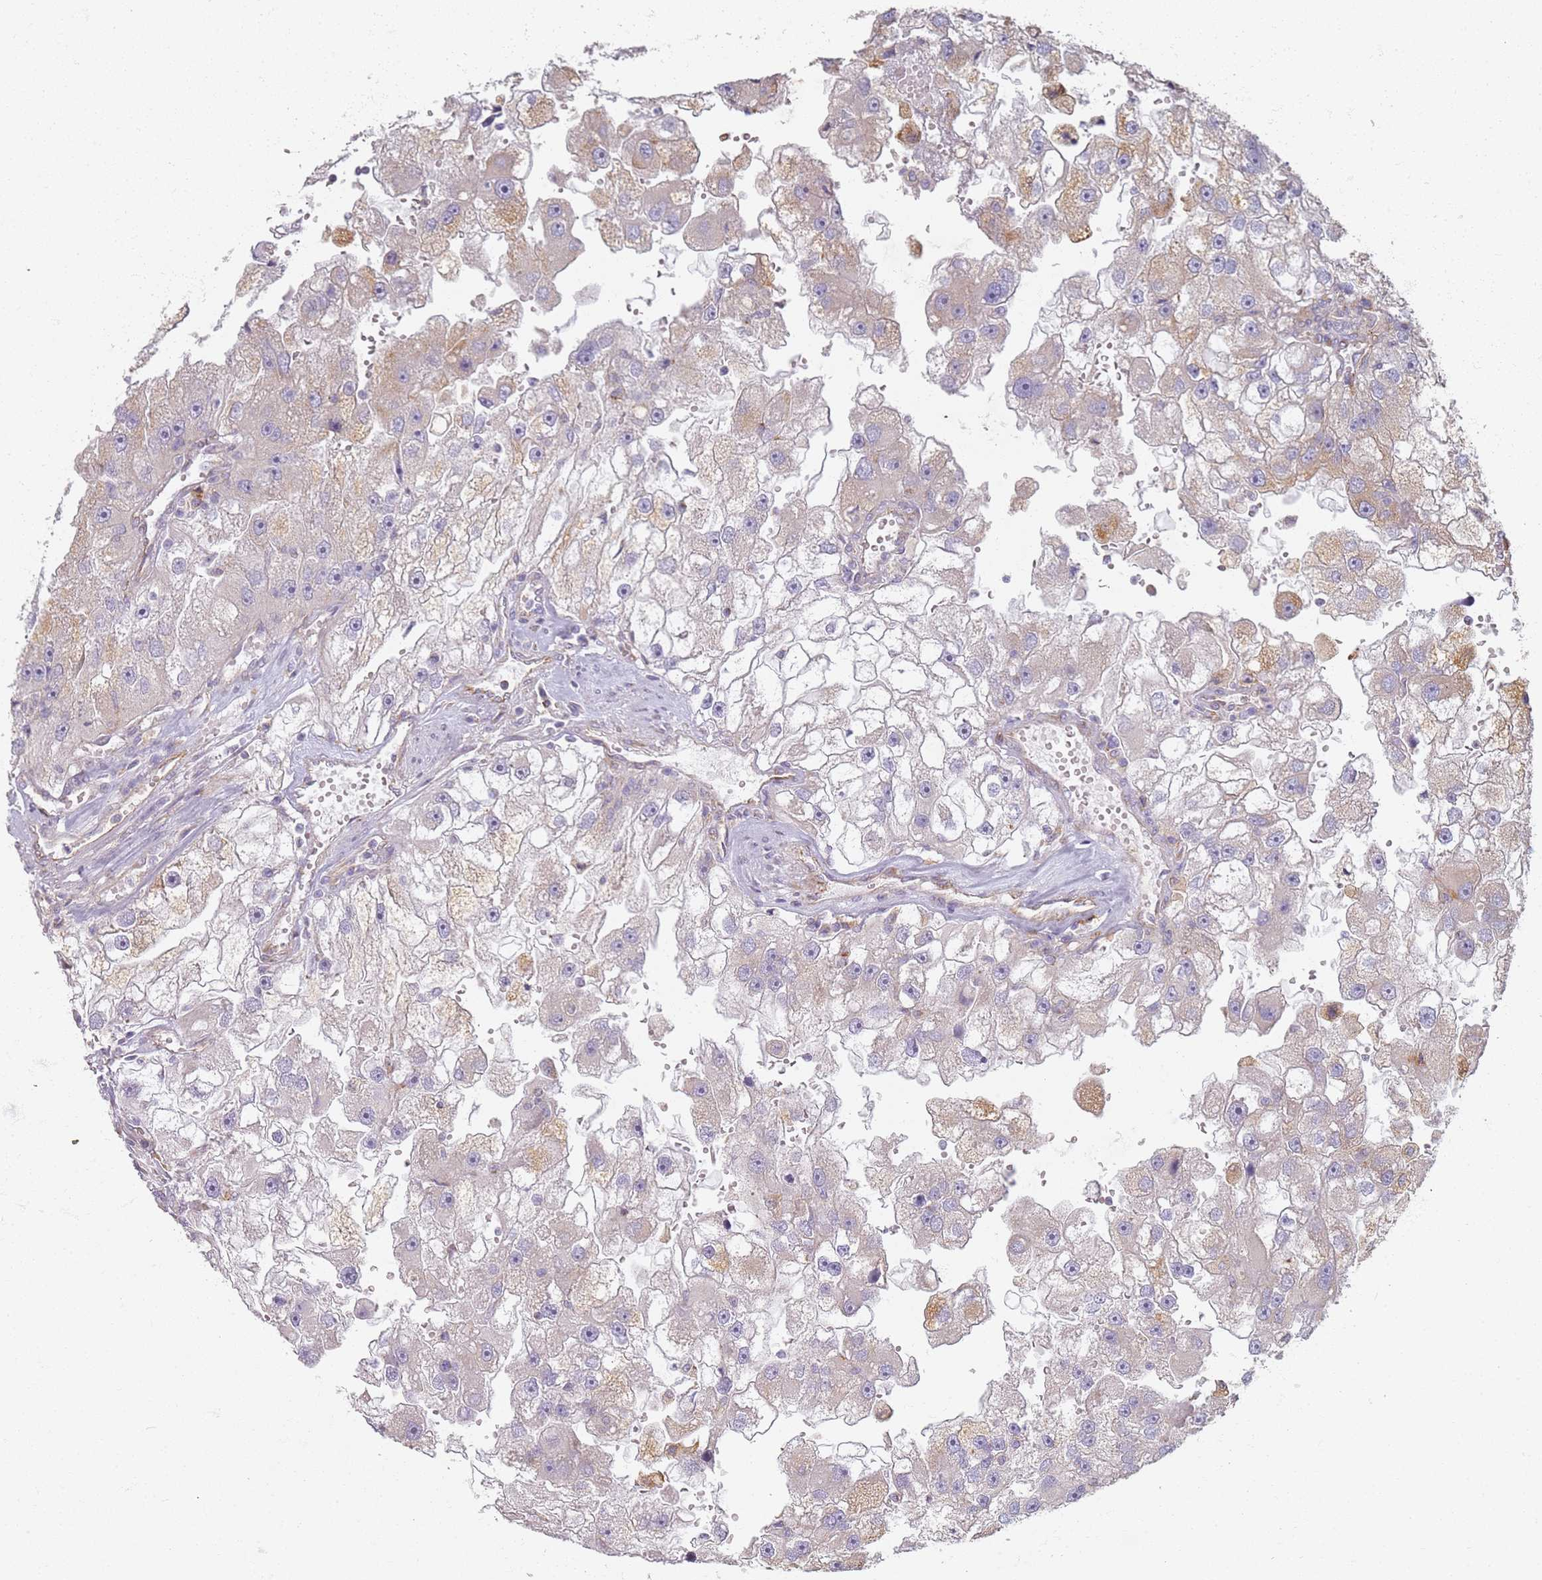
{"staining": {"intensity": "moderate", "quantity": "<25%", "location": "cytoplasmic/membranous"}, "tissue": "renal cancer", "cell_type": "Tumor cells", "image_type": "cancer", "snomed": [{"axis": "morphology", "description": "Adenocarcinoma, NOS"}, {"axis": "topography", "description": "Kidney"}], "caption": "Protein analysis of adenocarcinoma (renal) tissue displays moderate cytoplasmic/membranous expression in about <25% of tumor cells. (Brightfield microscopy of DAB IHC at high magnification).", "gene": "PROKR2", "patient": {"sex": "male", "age": 63}}